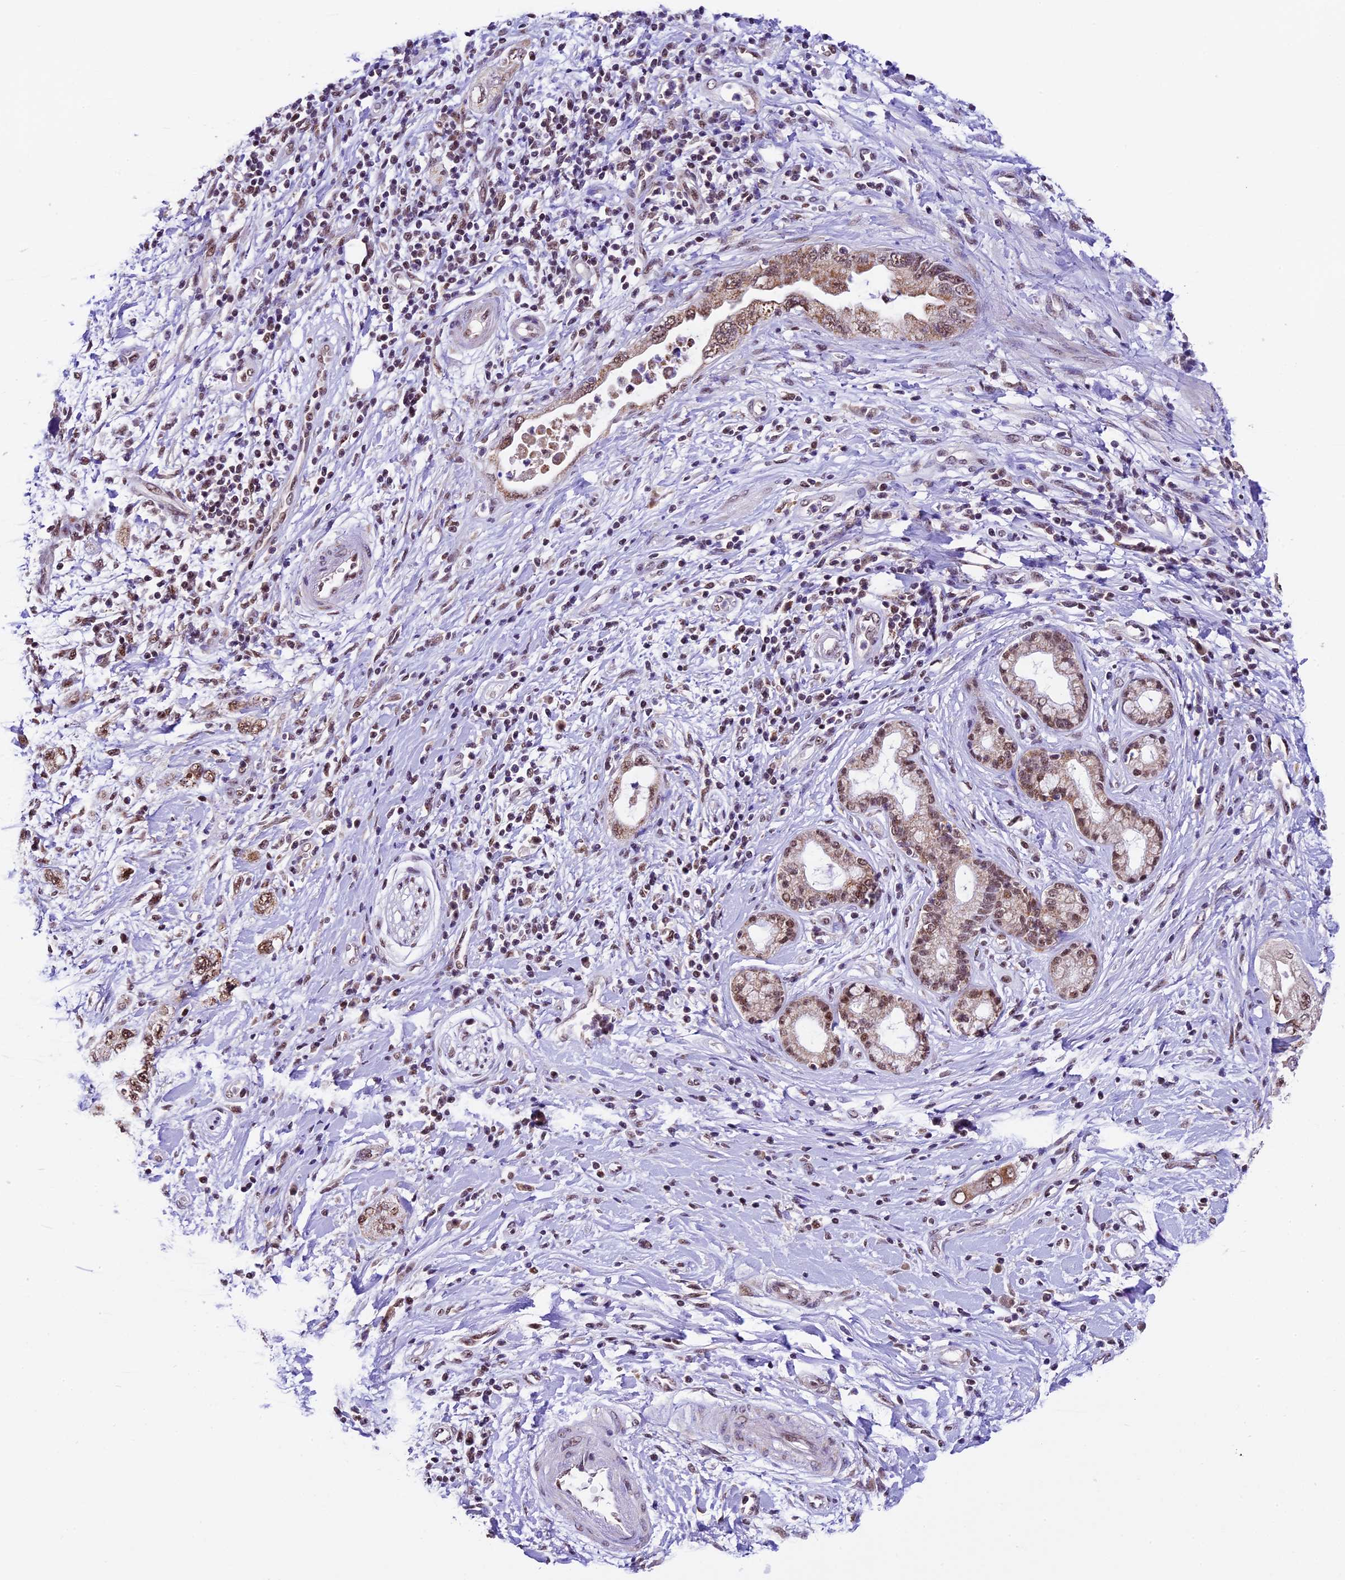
{"staining": {"intensity": "moderate", "quantity": ">75%", "location": "nuclear"}, "tissue": "pancreatic cancer", "cell_type": "Tumor cells", "image_type": "cancer", "snomed": [{"axis": "morphology", "description": "Adenocarcinoma, NOS"}, {"axis": "topography", "description": "Pancreas"}], "caption": "Human adenocarcinoma (pancreatic) stained for a protein (brown) displays moderate nuclear positive staining in about >75% of tumor cells.", "gene": "CARS2", "patient": {"sex": "female", "age": 73}}